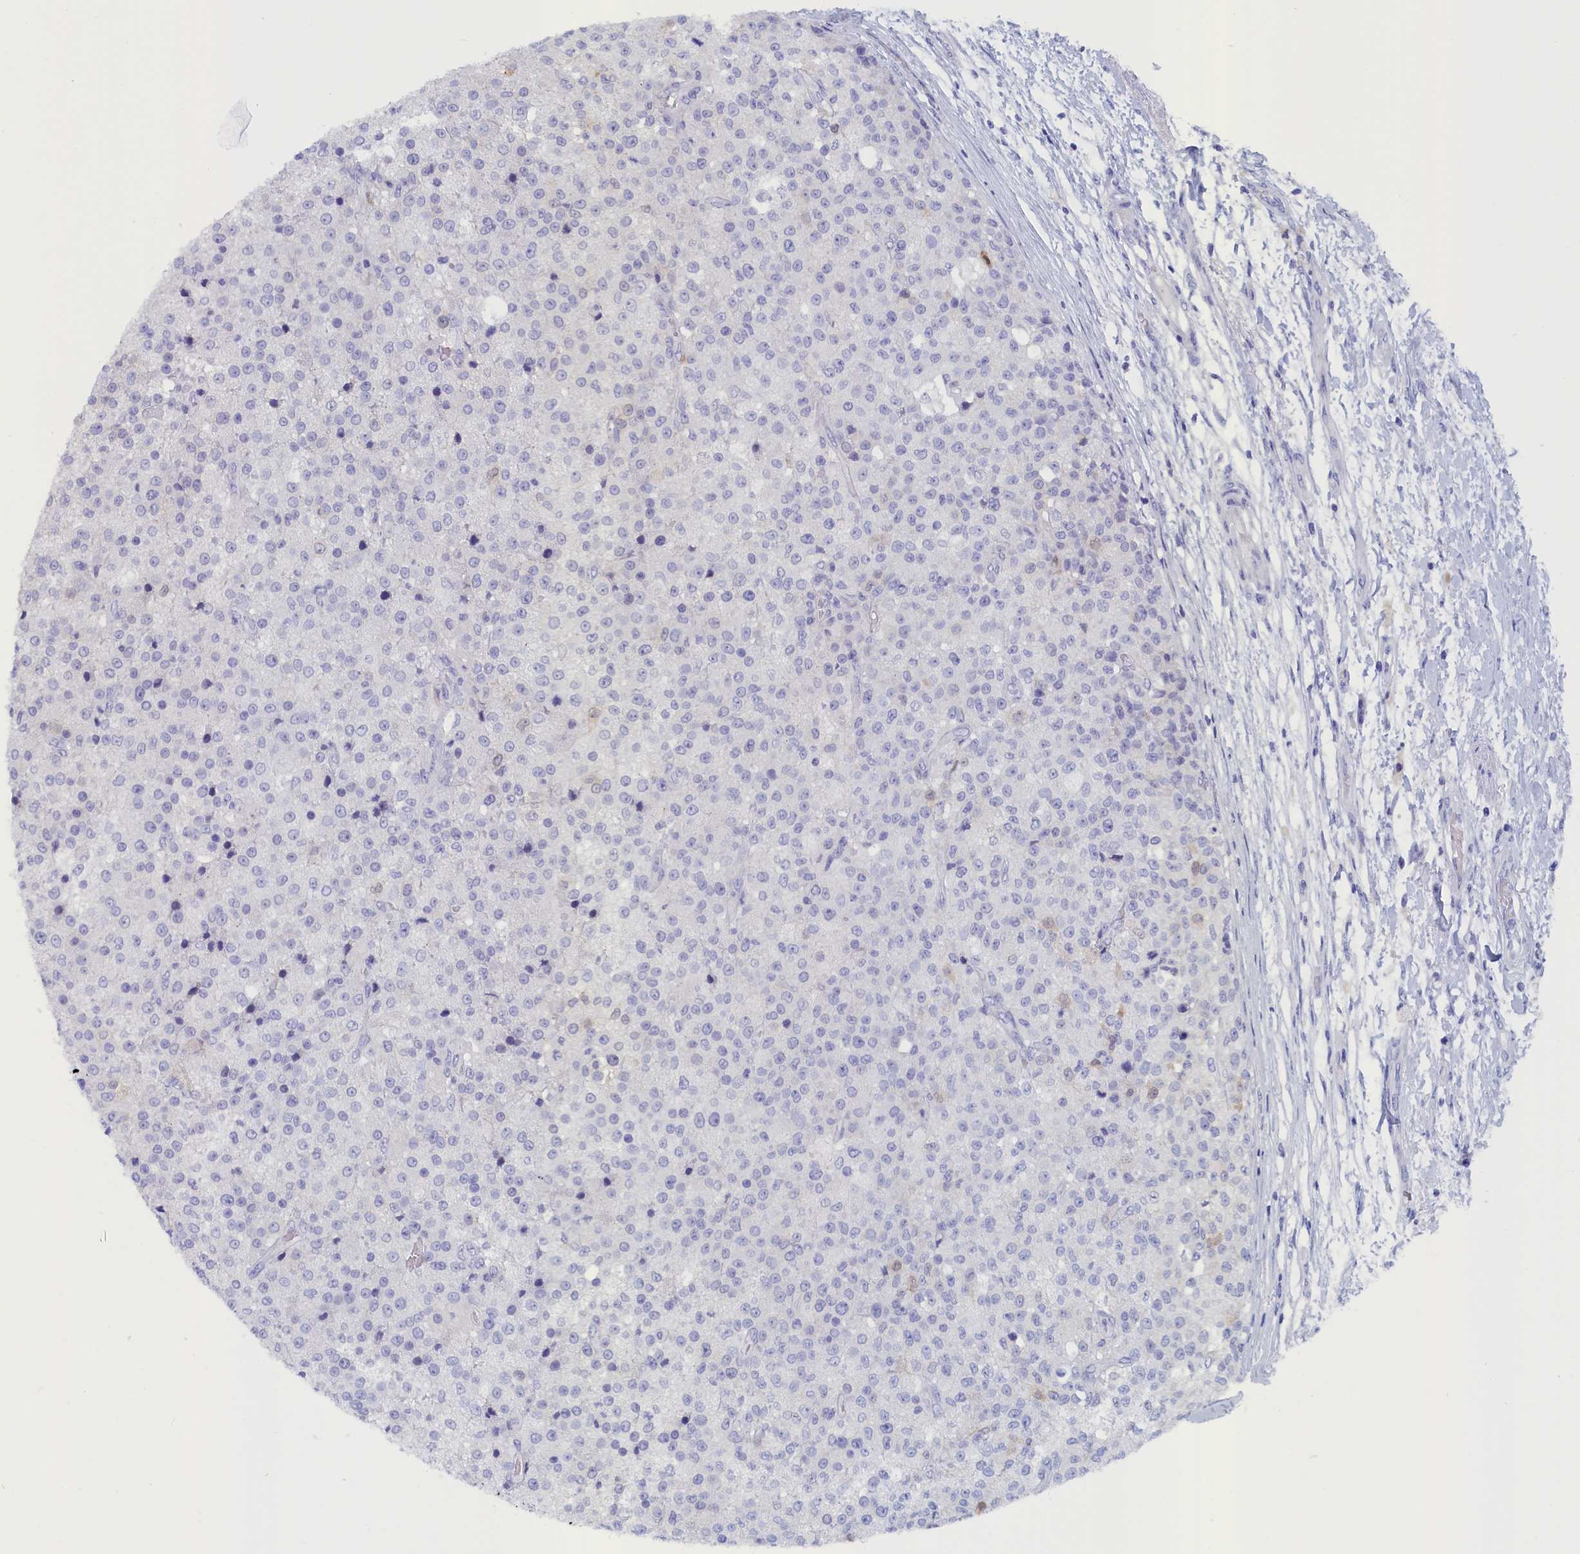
{"staining": {"intensity": "moderate", "quantity": "<25%", "location": "cytoplasmic/membranous"}, "tissue": "testis cancer", "cell_type": "Tumor cells", "image_type": "cancer", "snomed": [{"axis": "morphology", "description": "Seminoma, NOS"}, {"axis": "topography", "description": "Testis"}], "caption": "Immunohistochemistry micrograph of neoplastic tissue: testis cancer (seminoma) stained using IHC demonstrates low levels of moderate protein expression localized specifically in the cytoplasmic/membranous of tumor cells, appearing as a cytoplasmic/membranous brown color.", "gene": "ANKRD2", "patient": {"sex": "male", "age": 59}}